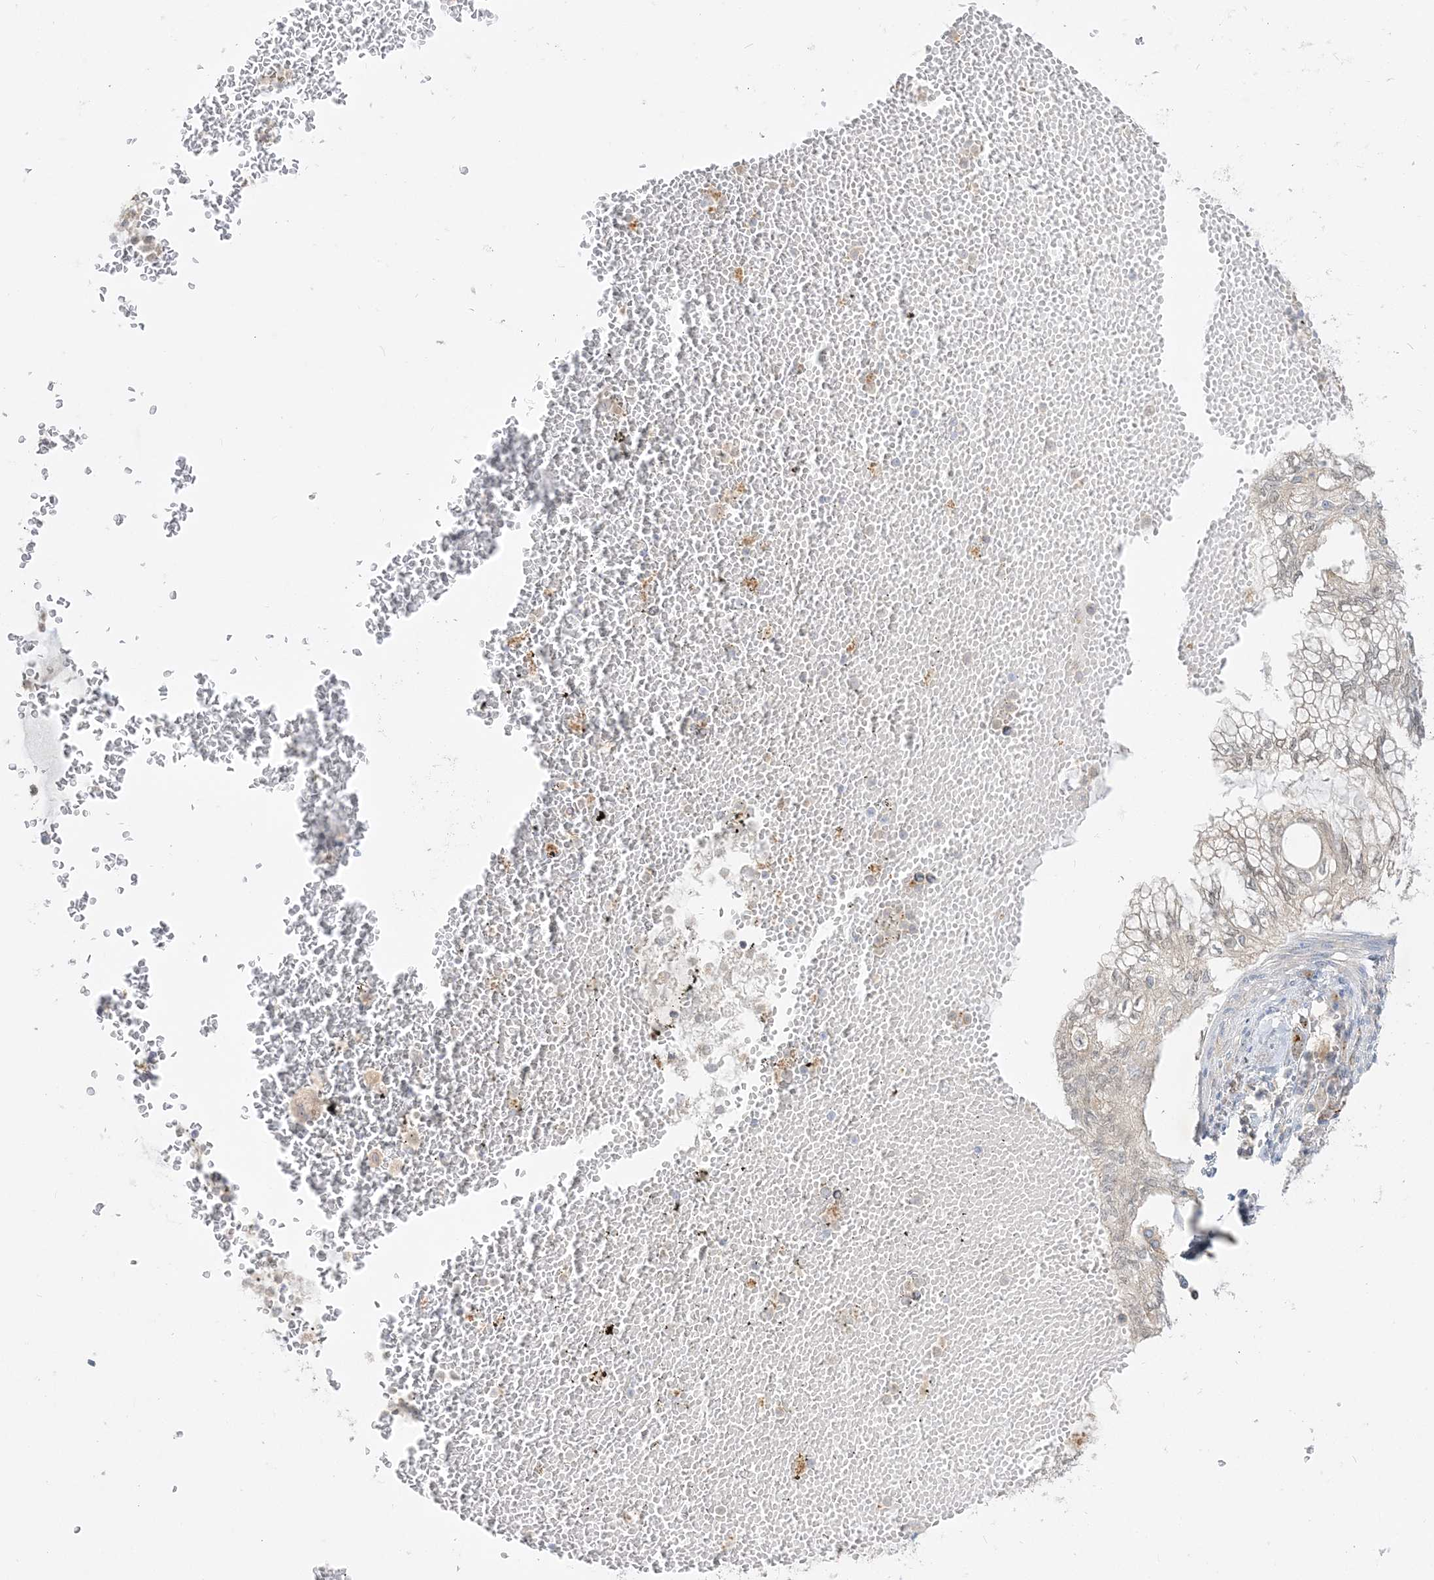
{"staining": {"intensity": "negative", "quantity": "none", "location": "none"}, "tissue": "lung cancer", "cell_type": "Tumor cells", "image_type": "cancer", "snomed": [{"axis": "morphology", "description": "Adenocarcinoma, NOS"}, {"axis": "topography", "description": "Lung"}], "caption": "Immunohistochemistry image of neoplastic tissue: human adenocarcinoma (lung) stained with DAB (3,3'-diaminobenzidine) reveals no significant protein positivity in tumor cells. (Stains: DAB (3,3'-diaminobenzidine) IHC with hematoxylin counter stain, Microscopy: brightfield microscopy at high magnification).", "gene": "INPP1", "patient": {"sex": "female", "age": 70}}